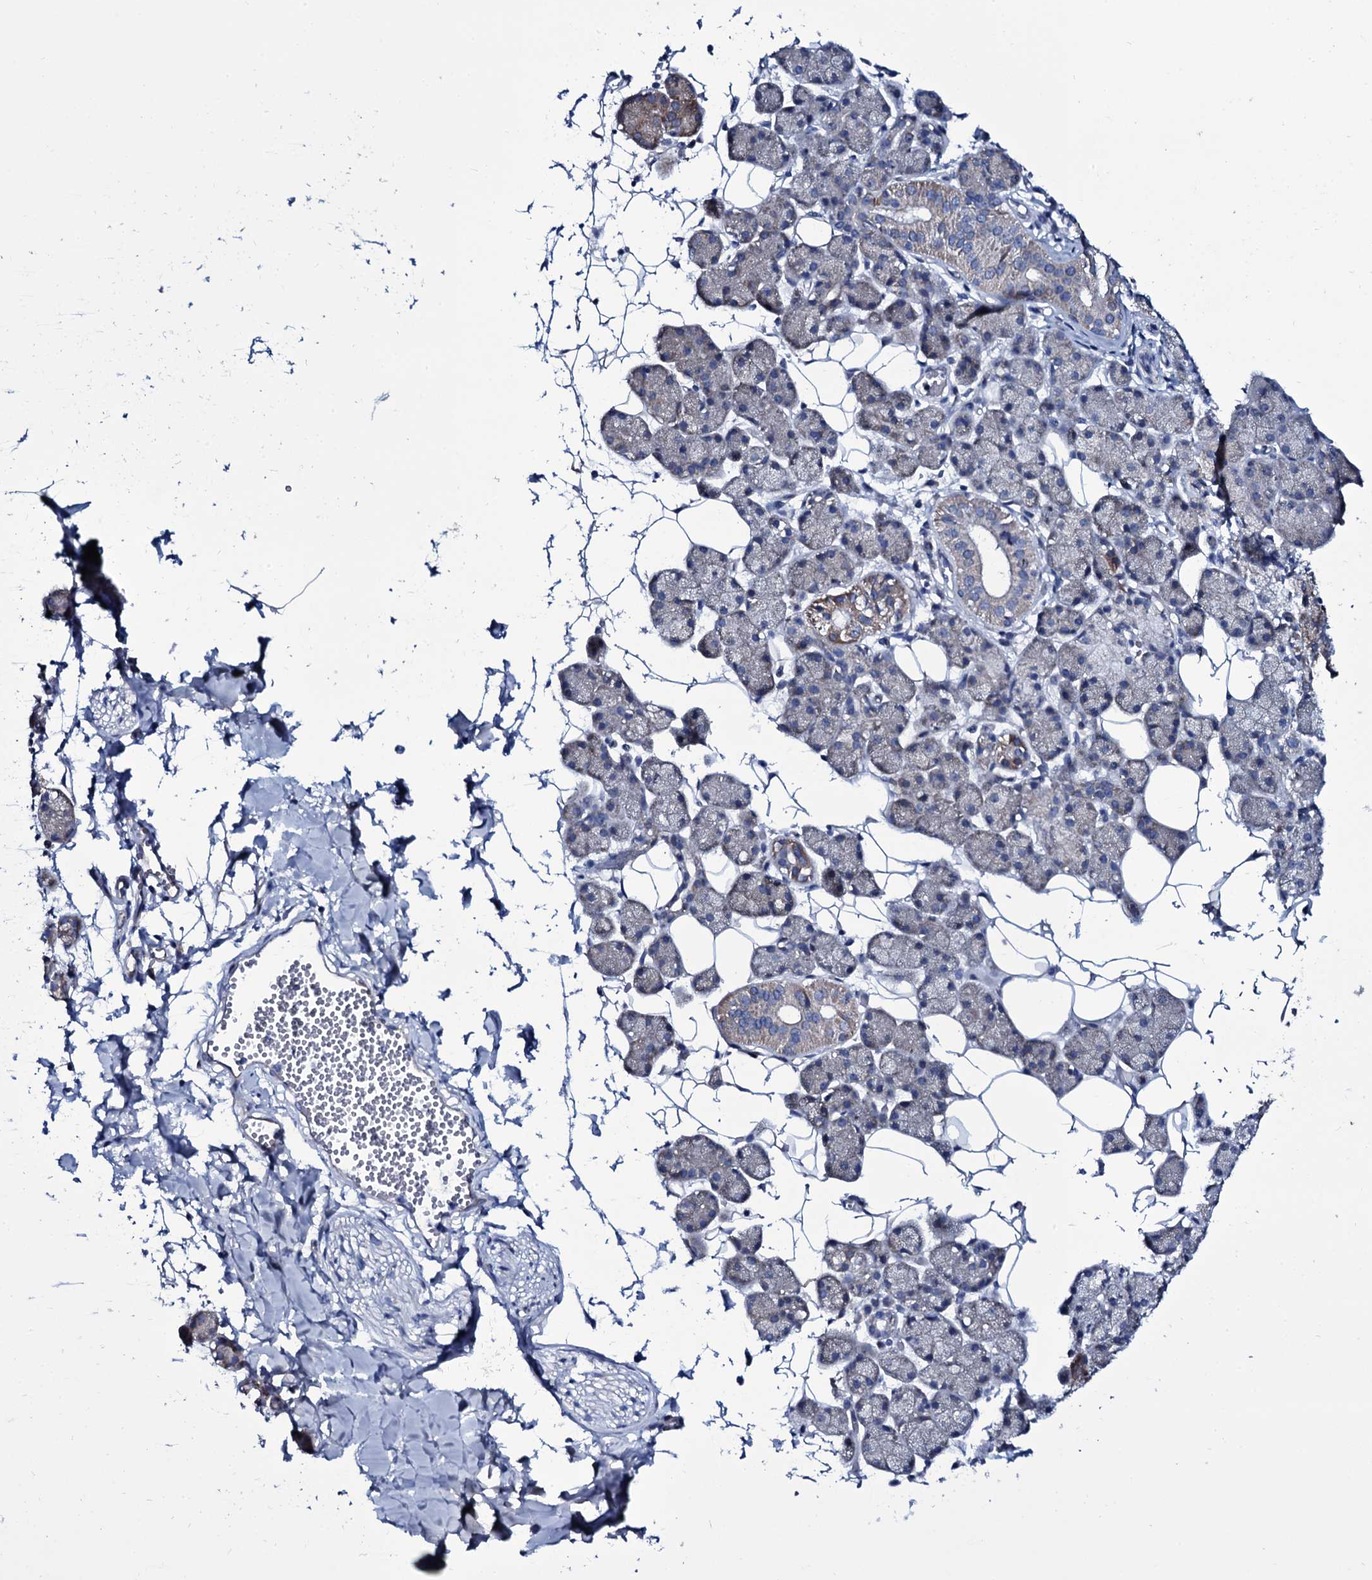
{"staining": {"intensity": "moderate", "quantity": "<25%", "location": "cytoplasmic/membranous"}, "tissue": "salivary gland", "cell_type": "Glandular cells", "image_type": "normal", "snomed": [{"axis": "morphology", "description": "Normal tissue, NOS"}, {"axis": "topography", "description": "Salivary gland"}], "caption": "Moderate cytoplasmic/membranous staining is identified in about <25% of glandular cells in benign salivary gland.", "gene": "WIPF3", "patient": {"sex": "female", "age": 33}}